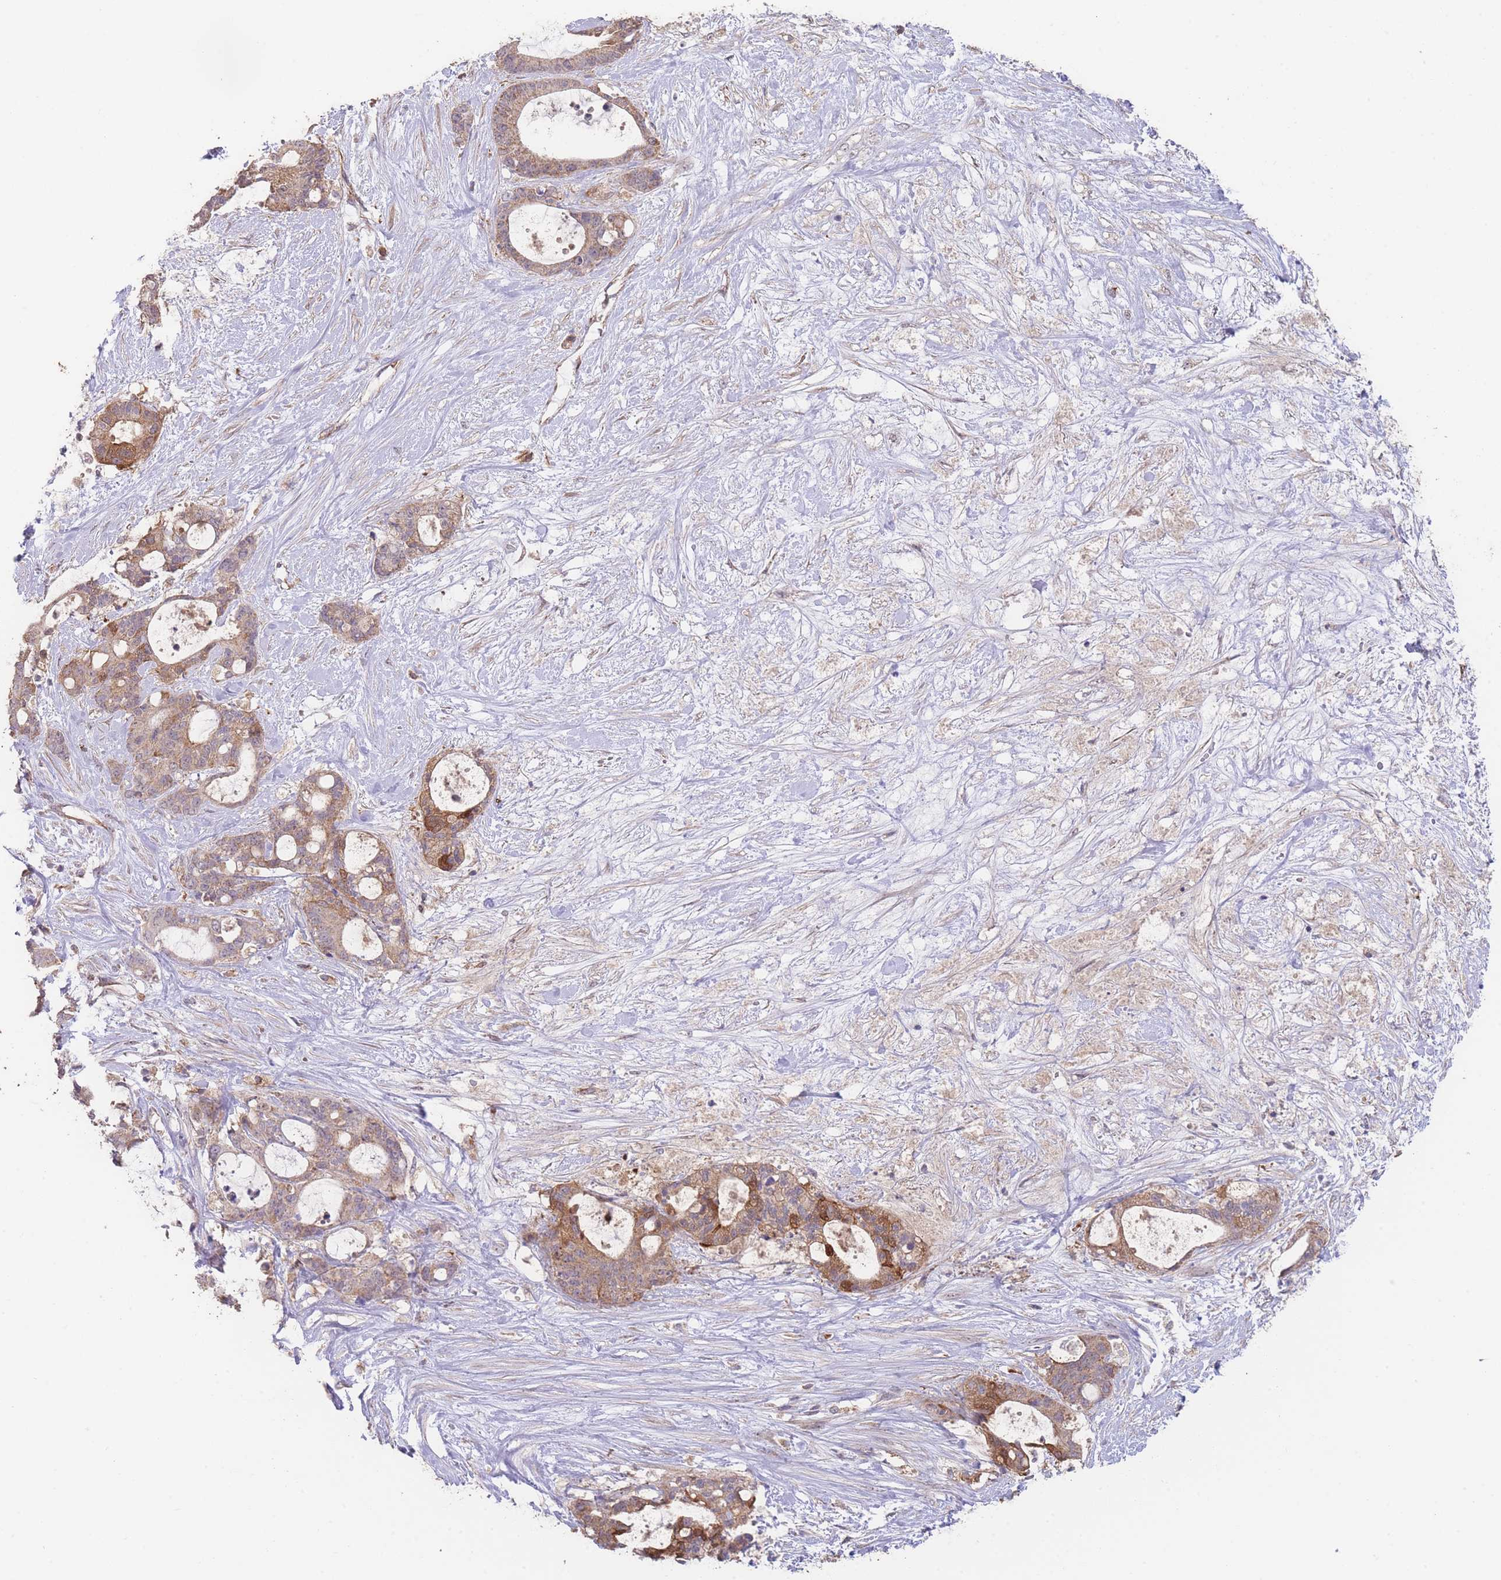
{"staining": {"intensity": "moderate", "quantity": ">75%", "location": "cytoplasmic/membranous"}, "tissue": "liver cancer", "cell_type": "Tumor cells", "image_type": "cancer", "snomed": [{"axis": "morphology", "description": "Normal tissue, NOS"}, {"axis": "morphology", "description": "Cholangiocarcinoma"}, {"axis": "topography", "description": "Liver"}, {"axis": "topography", "description": "Peripheral nerve tissue"}], "caption": "Moderate cytoplasmic/membranous positivity for a protein is identified in approximately >75% of tumor cells of liver cancer using IHC.", "gene": "PXMP4", "patient": {"sex": "female", "age": 73}}